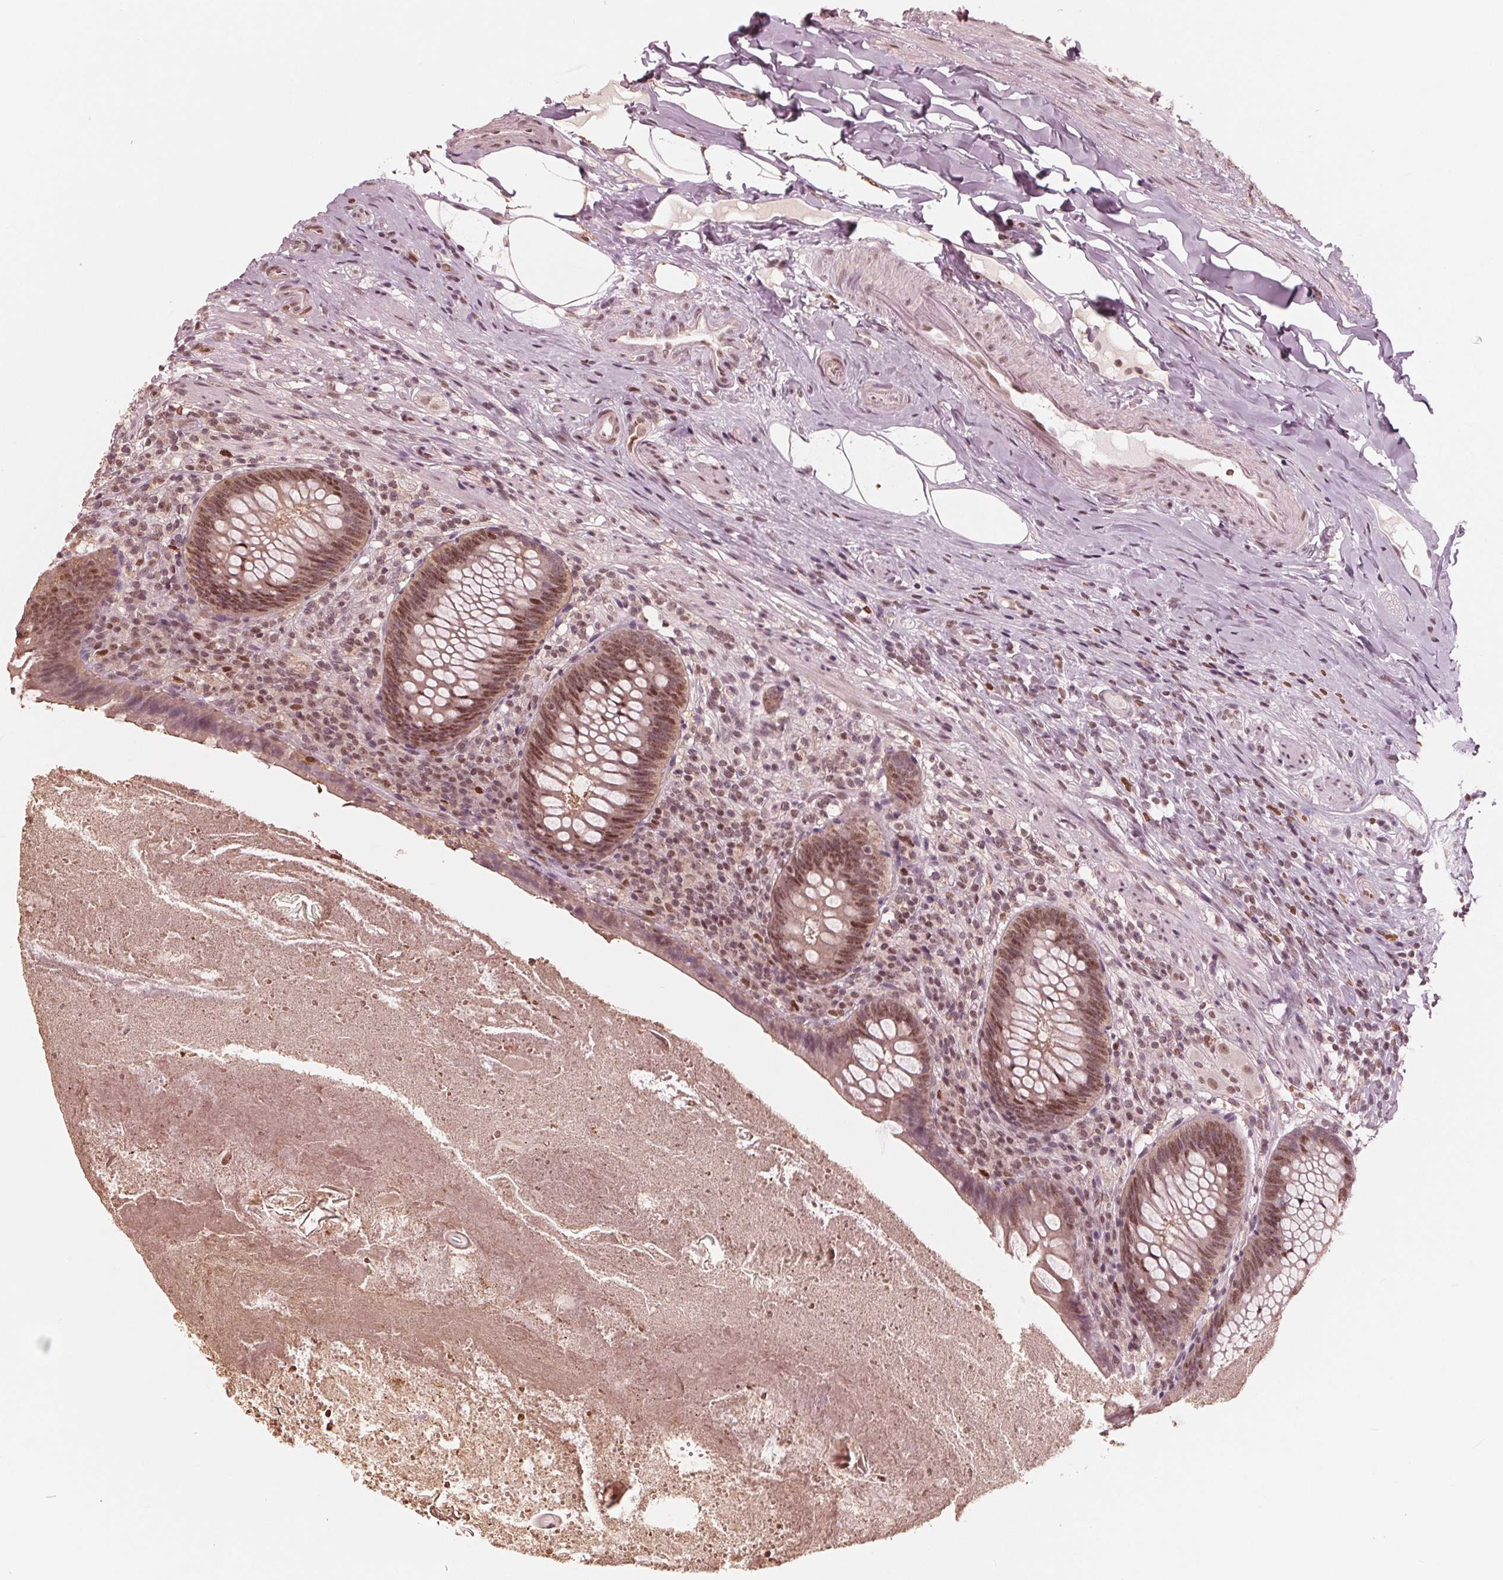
{"staining": {"intensity": "moderate", "quantity": "25%-75%", "location": "cytoplasmic/membranous,nuclear"}, "tissue": "appendix", "cell_type": "Glandular cells", "image_type": "normal", "snomed": [{"axis": "morphology", "description": "Normal tissue, NOS"}, {"axis": "topography", "description": "Appendix"}], "caption": "A micrograph showing moderate cytoplasmic/membranous,nuclear staining in about 25%-75% of glandular cells in benign appendix, as visualized by brown immunohistochemical staining.", "gene": "HIRIP3", "patient": {"sex": "male", "age": 47}}